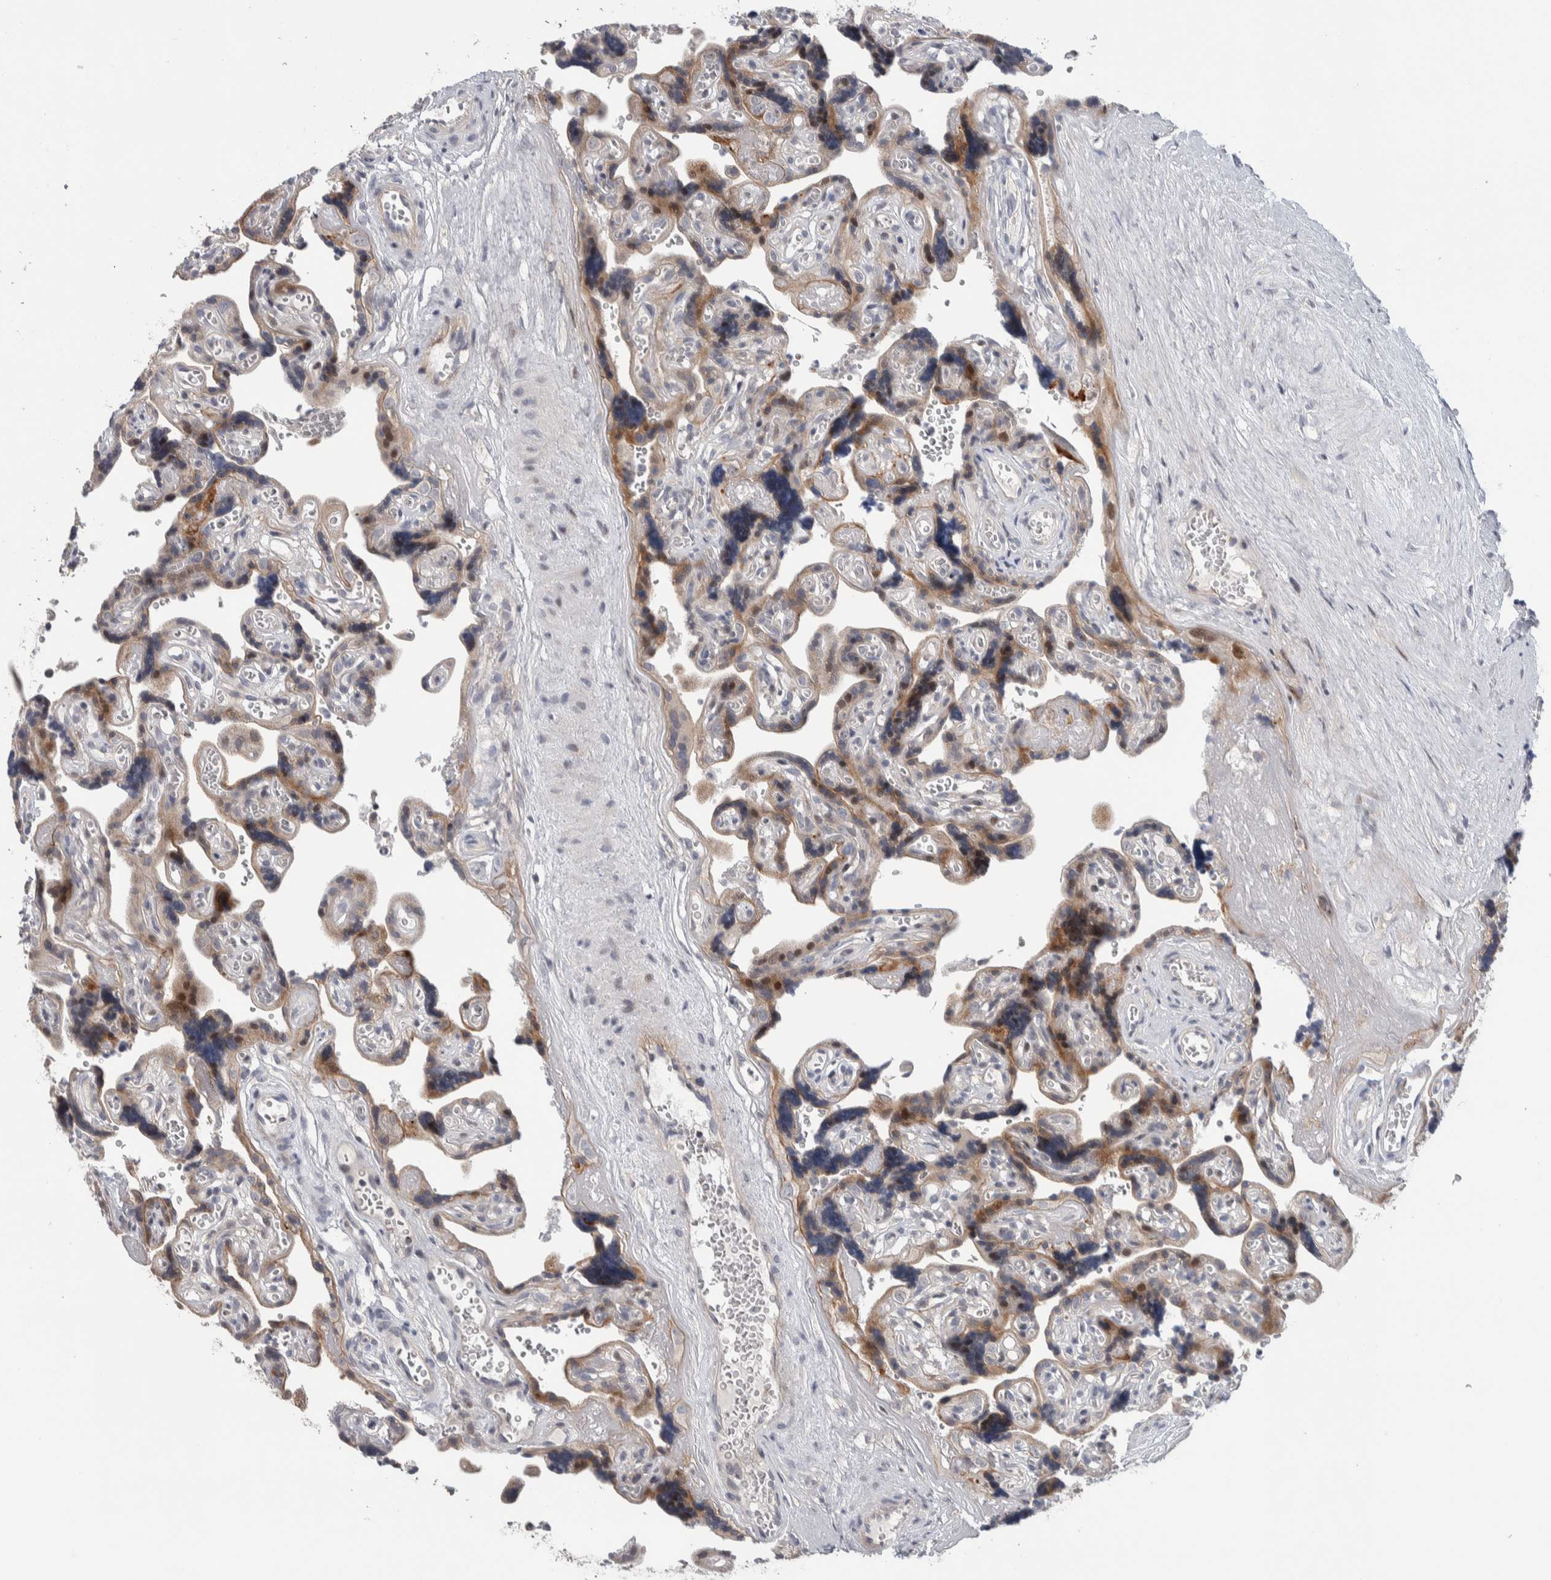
{"staining": {"intensity": "moderate", "quantity": "25%-75%", "location": "cytoplasmic/membranous"}, "tissue": "placenta", "cell_type": "Decidual cells", "image_type": "normal", "snomed": [{"axis": "morphology", "description": "Normal tissue, NOS"}, {"axis": "topography", "description": "Placenta"}], "caption": "Immunohistochemical staining of benign placenta reveals medium levels of moderate cytoplasmic/membranous staining in approximately 25%-75% of decidual cells.", "gene": "PRRG4", "patient": {"sex": "female", "age": 30}}